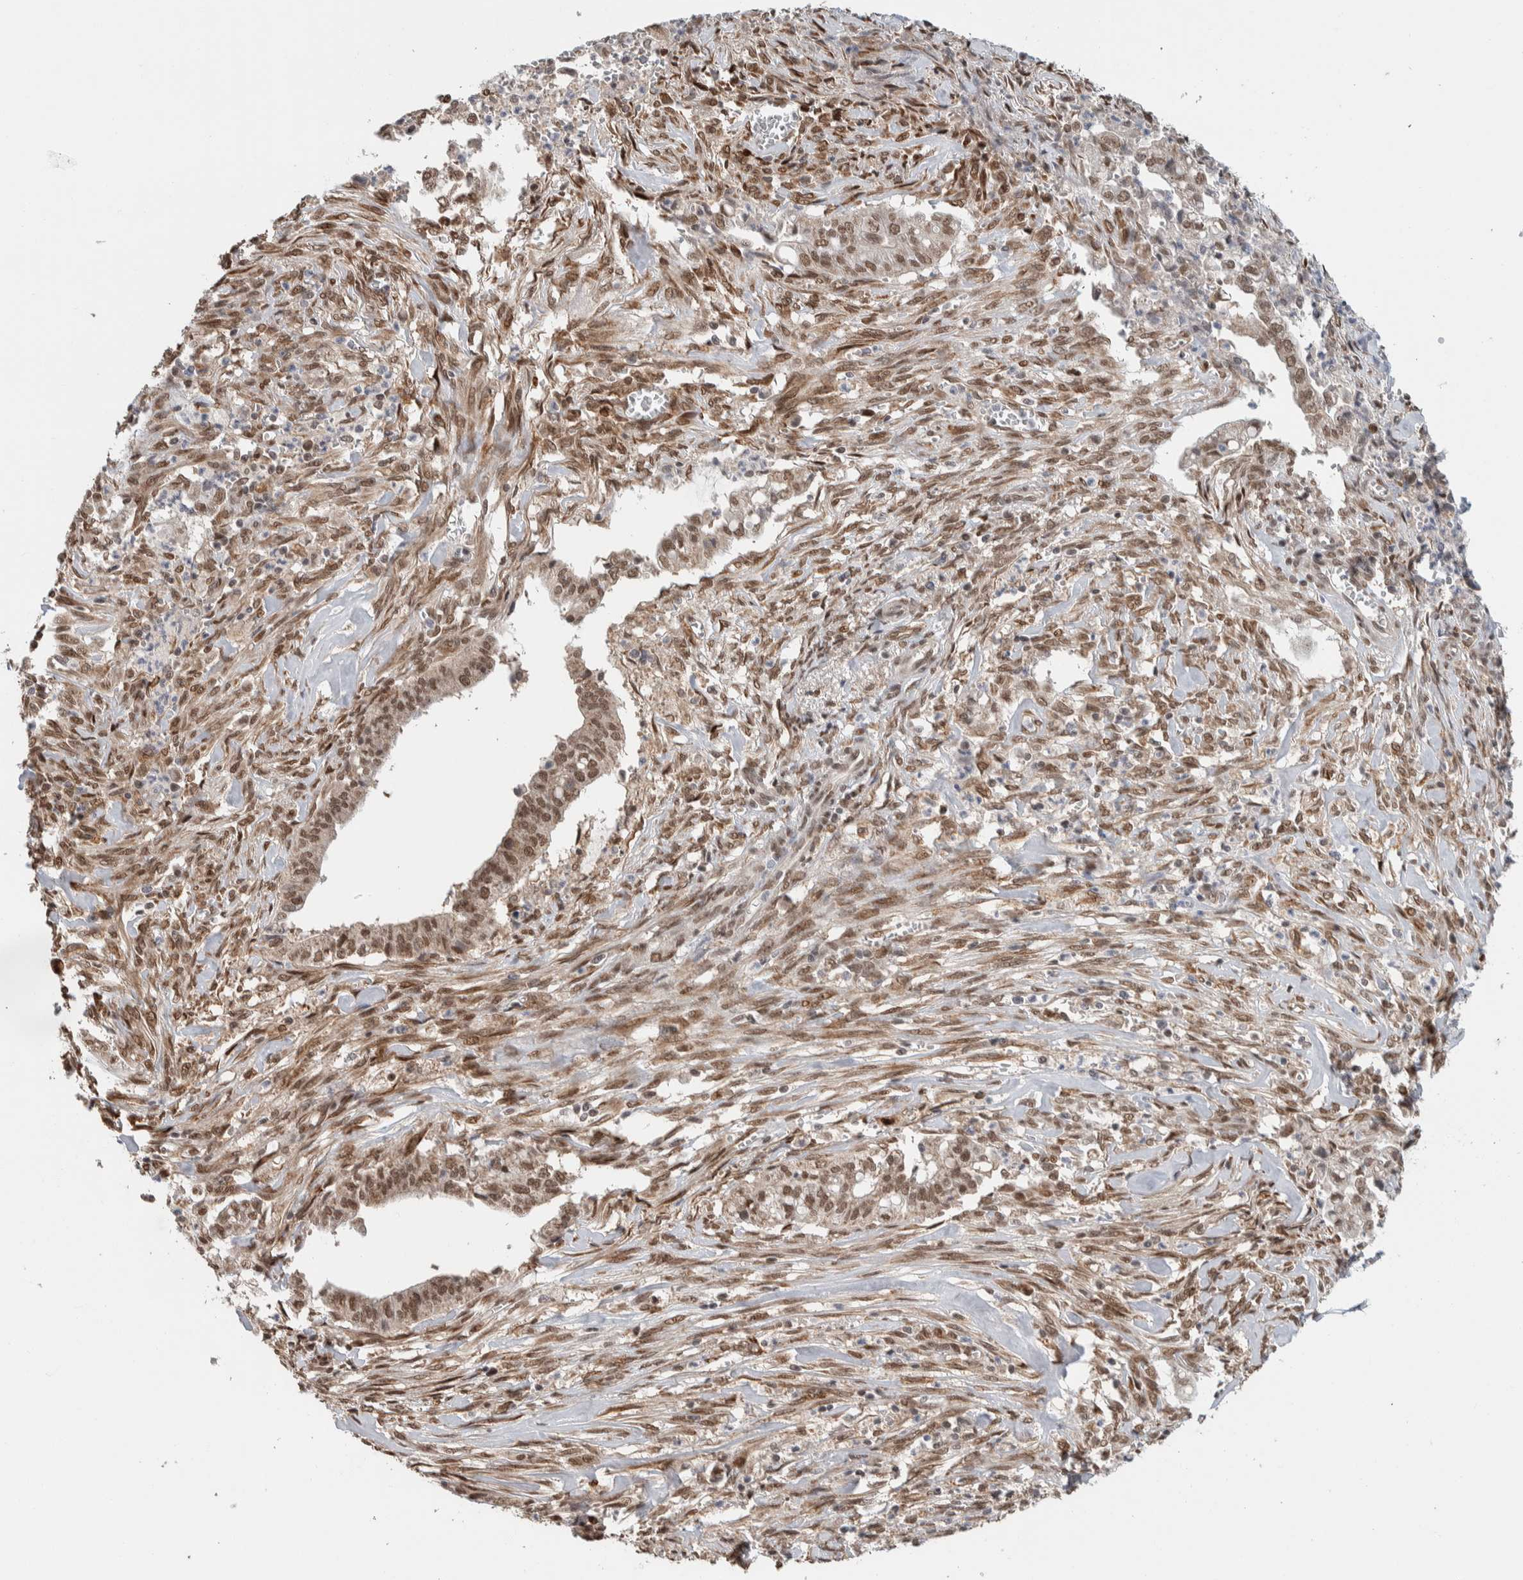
{"staining": {"intensity": "moderate", "quantity": ">75%", "location": "nuclear"}, "tissue": "cervical cancer", "cell_type": "Tumor cells", "image_type": "cancer", "snomed": [{"axis": "morphology", "description": "Adenocarcinoma, NOS"}, {"axis": "topography", "description": "Cervix"}], "caption": "This histopathology image shows IHC staining of human cervical adenocarcinoma, with medium moderate nuclear positivity in approximately >75% of tumor cells.", "gene": "TNRC18", "patient": {"sex": "female", "age": 44}}